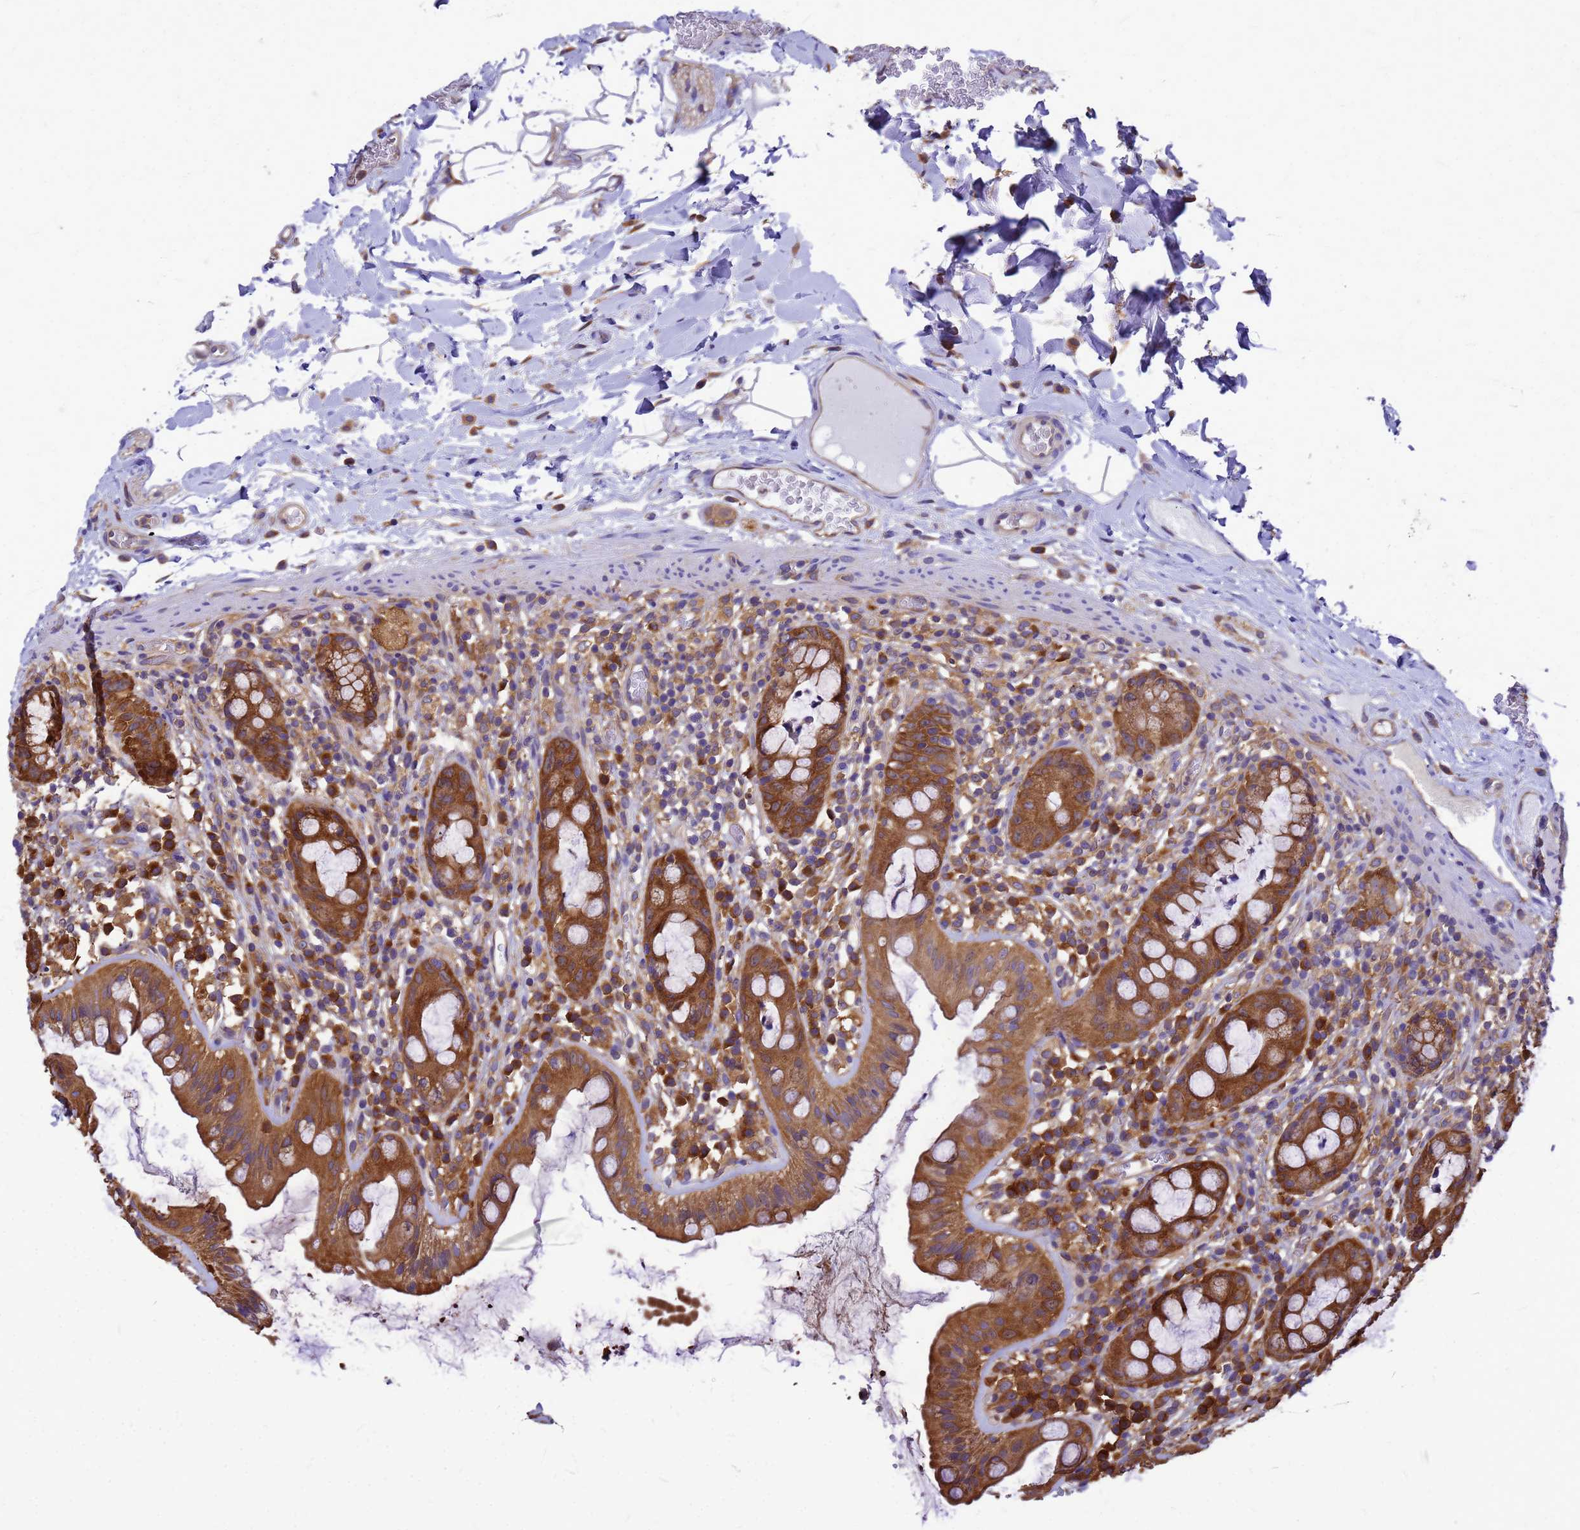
{"staining": {"intensity": "moderate", "quantity": ">75%", "location": "cytoplasmic/membranous"}, "tissue": "rectum", "cell_type": "Glandular cells", "image_type": "normal", "snomed": [{"axis": "morphology", "description": "Normal tissue, NOS"}, {"axis": "topography", "description": "Rectum"}], "caption": "Brown immunohistochemical staining in normal human rectum reveals moderate cytoplasmic/membranous positivity in approximately >75% of glandular cells.", "gene": "GID4", "patient": {"sex": "female", "age": 57}}